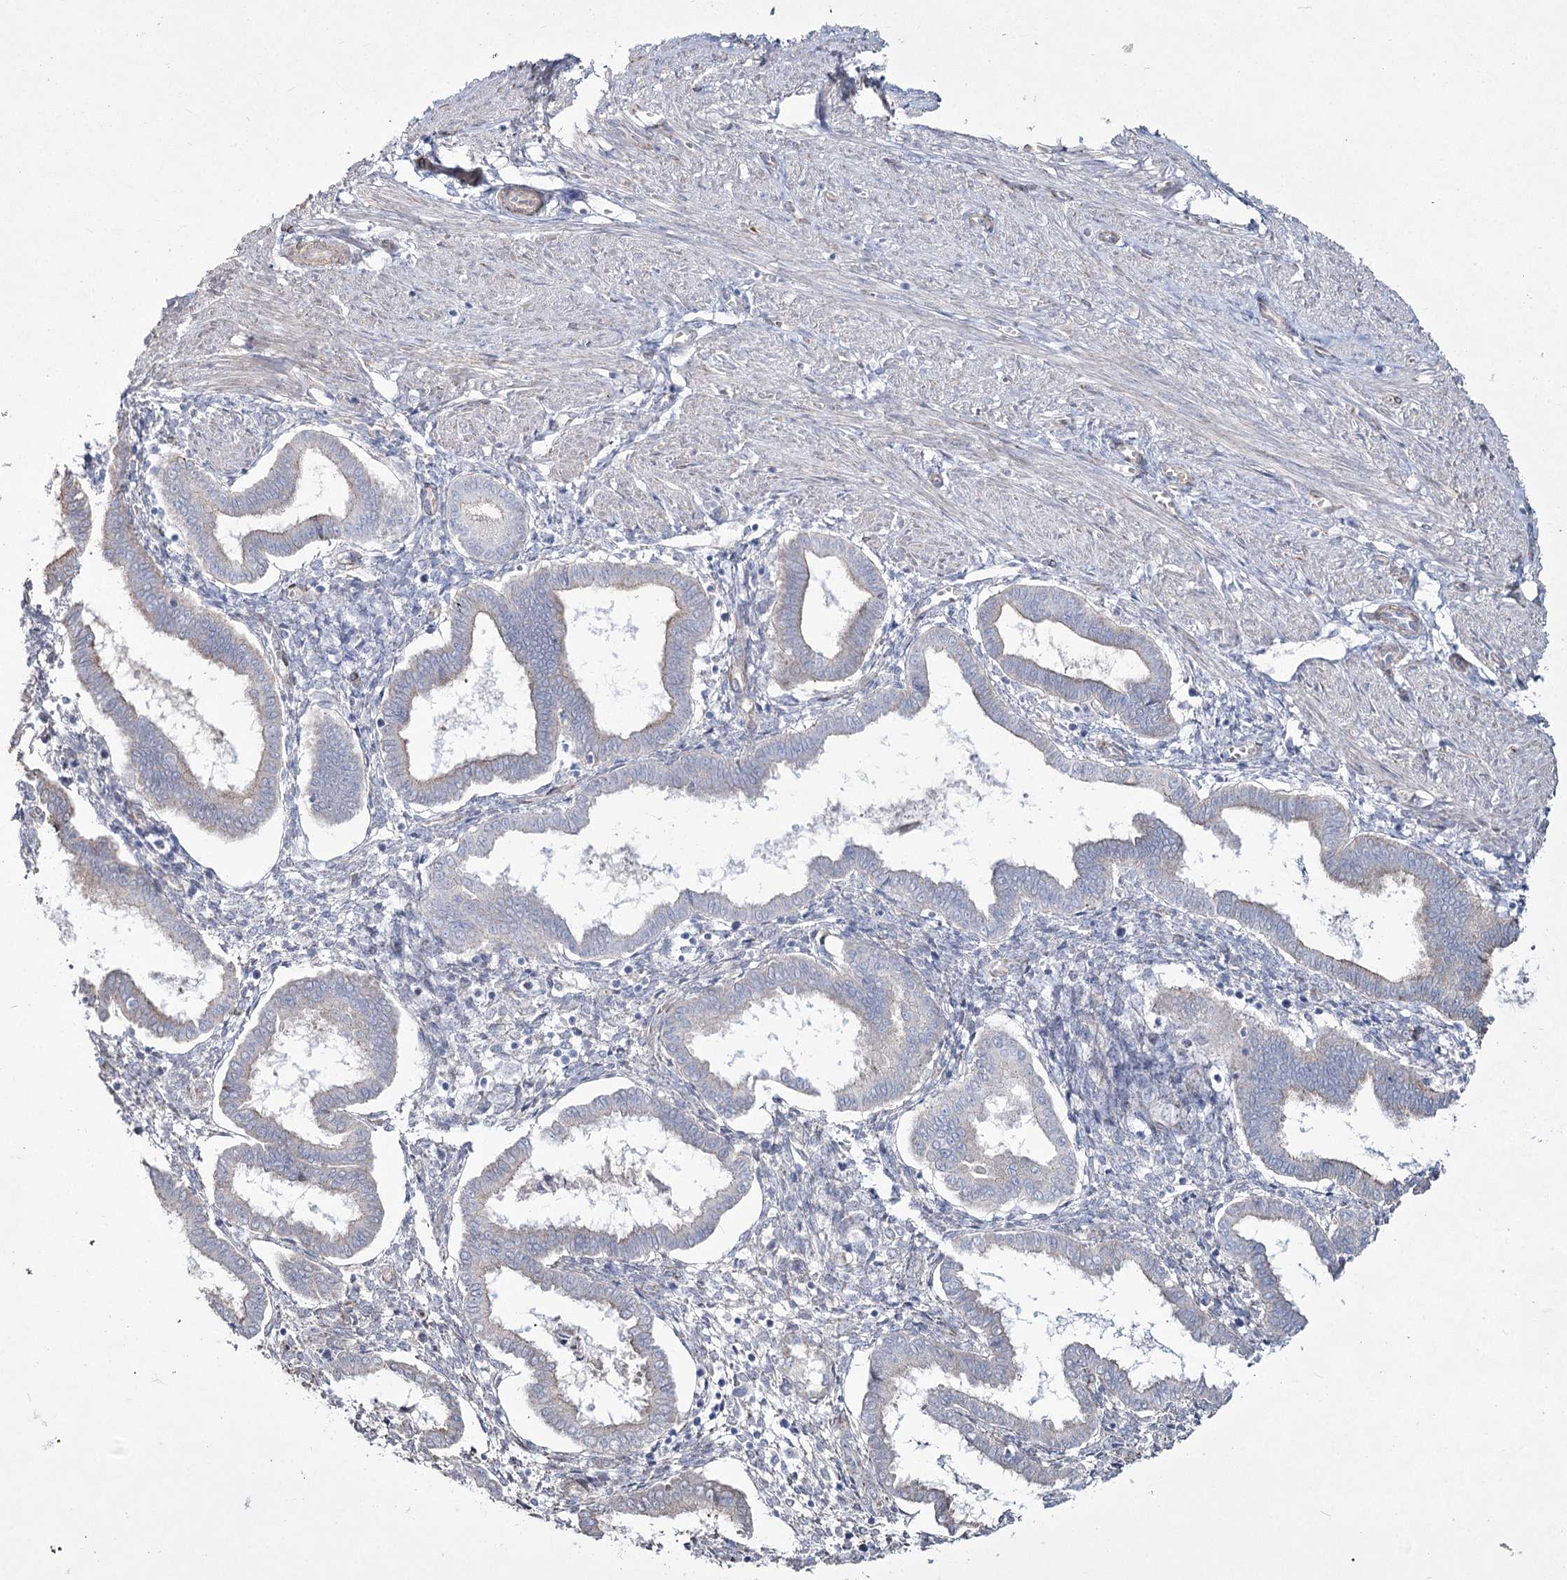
{"staining": {"intensity": "negative", "quantity": "none", "location": "none"}, "tissue": "endometrium", "cell_type": "Cells in endometrial stroma", "image_type": "normal", "snomed": [{"axis": "morphology", "description": "Normal tissue, NOS"}, {"axis": "topography", "description": "Endometrium"}], "caption": "Immunohistochemistry (IHC) of normal endometrium demonstrates no staining in cells in endometrial stroma. Nuclei are stained in blue.", "gene": "ME3", "patient": {"sex": "female", "age": 25}}